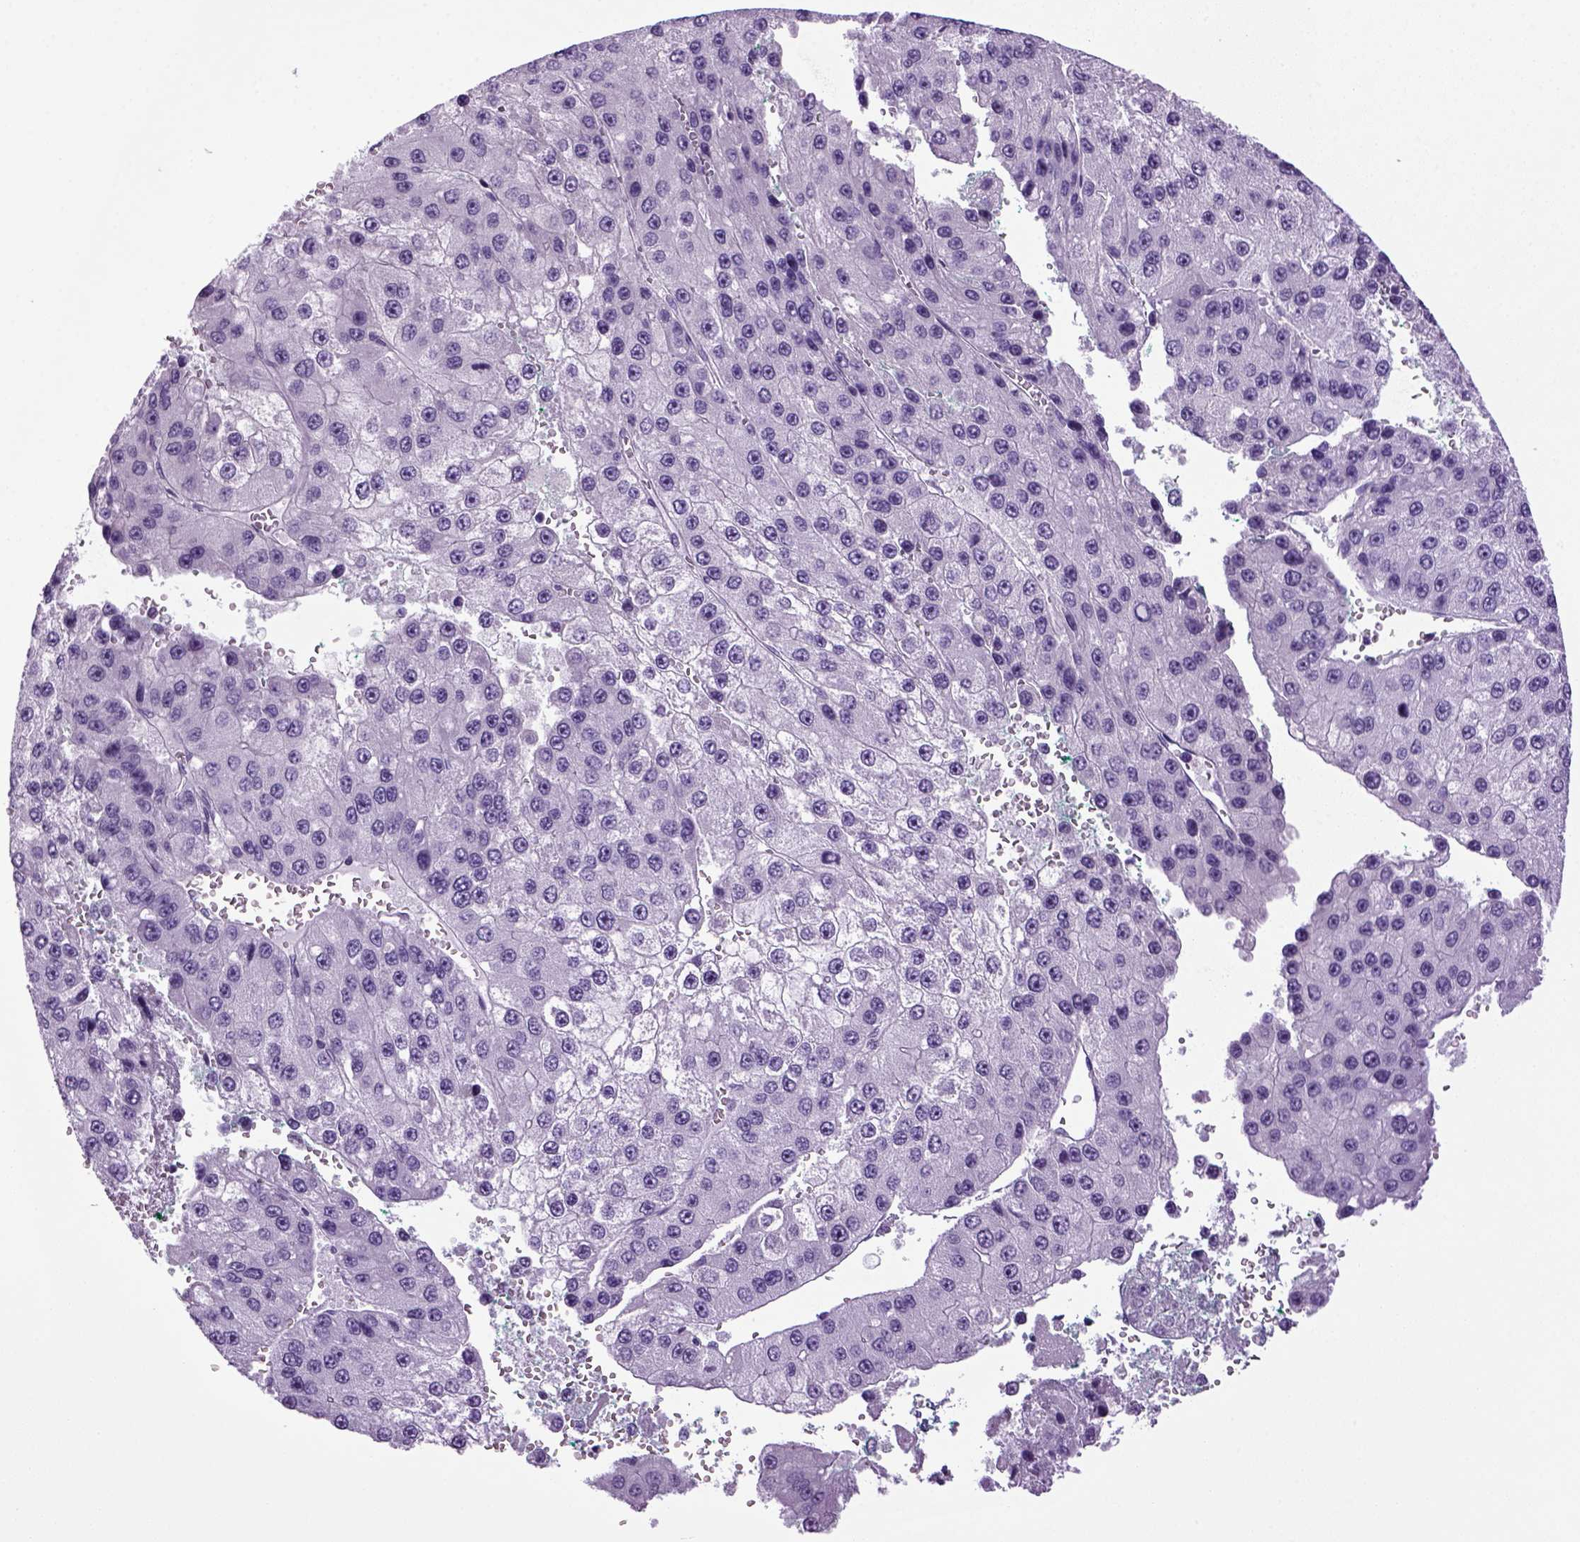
{"staining": {"intensity": "negative", "quantity": "none", "location": "none"}, "tissue": "liver cancer", "cell_type": "Tumor cells", "image_type": "cancer", "snomed": [{"axis": "morphology", "description": "Carcinoma, Hepatocellular, NOS"}, {"axis": "topography", "description": "Liver"}], "caption": "DAB immunohistochemical staining of human liver cancer (hepatocellular carcinoma) demonstrates no significant expression in tumor cells.", "gene": "HMCN2", "patient": {"sex": "female", "age": 73}}